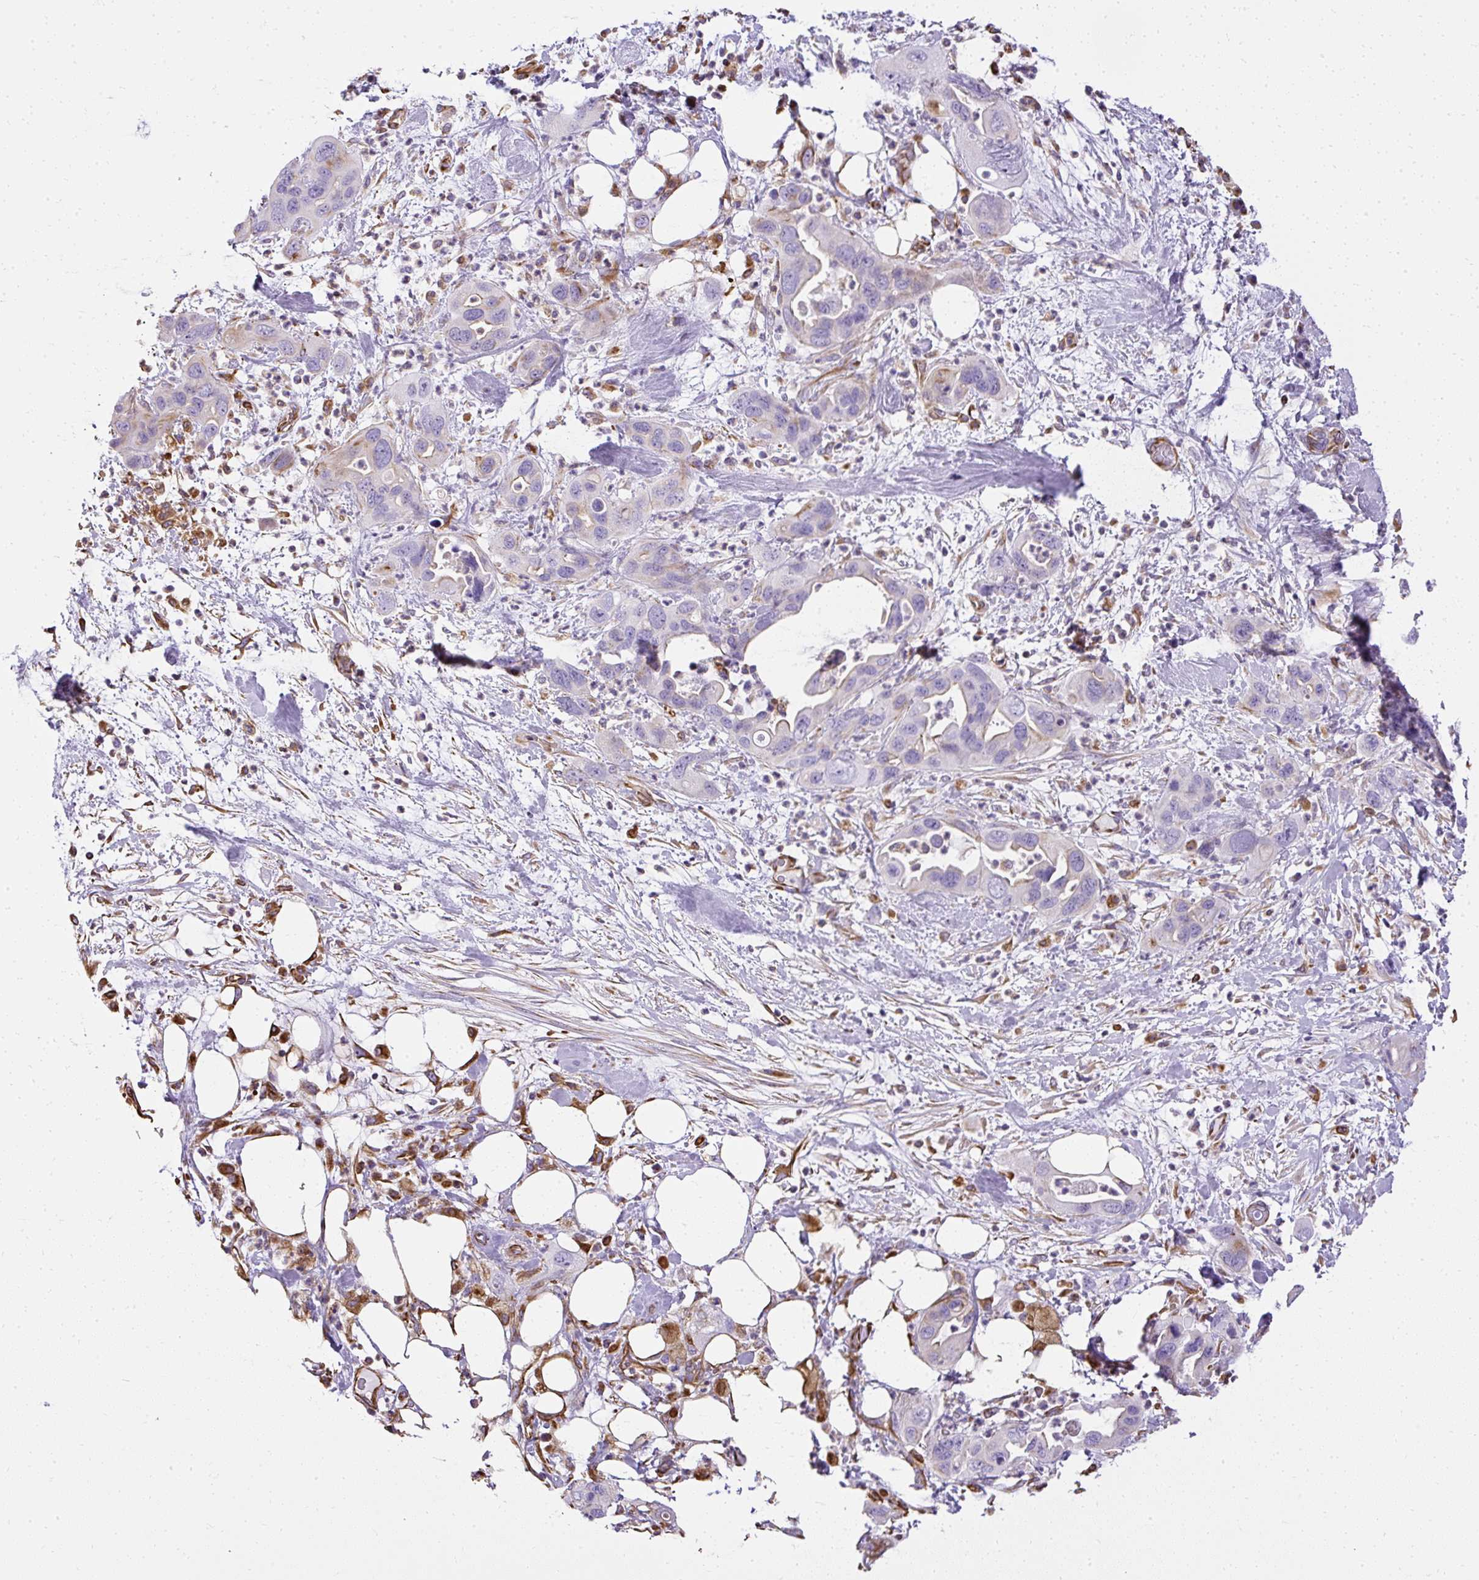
{"staining": {"intensity": "negative", "quantity": "none", "location": "none"}, "tissue": "pancreatic cancer", "cell_type": "Tumor cells", "image_type": "cancer", "snomed": [{"axis": "morphology", "description": "Adenocarcinoma, NOS"}, {"axis": "topography", "description": "Pancreas"}], "caption": "Image shows no protein staining in tumor cells of pancreatic cancer (adenocarcinoma) tissue.", "gene": "PLS1", "patient": {"sex": "female", "age": 71}}